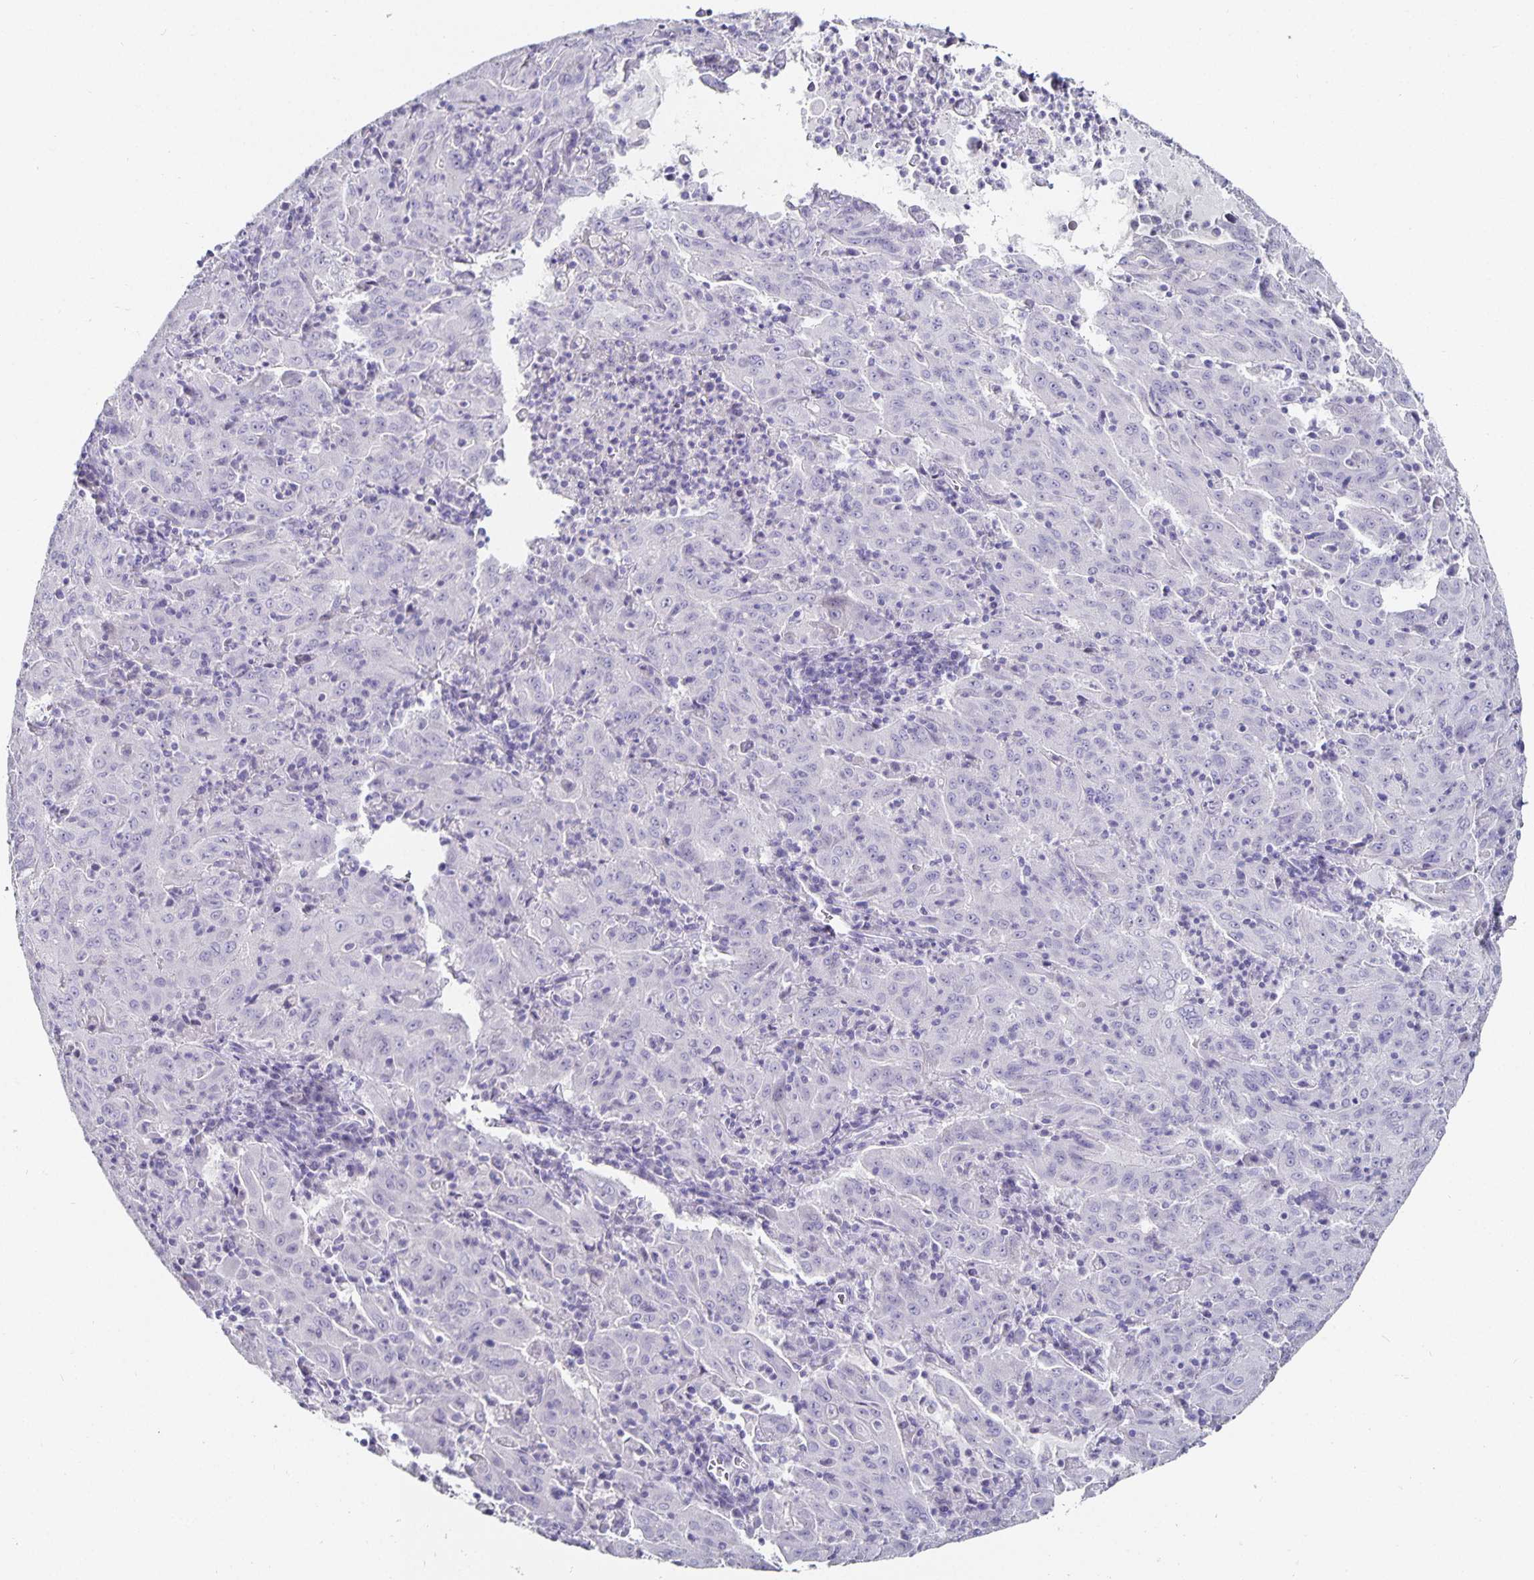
{"staining": {"intensity": "negative", "quantity": "none", "location": "none"}, "tissue": "pancreatic cancer", "cell_type": "Tumor cells", "image_type": "cancer", "snomed": [{"axis": "morphology", "description": "Adenocarcinoma, NOS"}, {"axis": "topography", "description": "Pancreas"}], "caption": "DAB immunohistochemical staining of human pancreatic cancer shows no significant positivity in tumor cells. (DAB immunohistochemistry (IHC), high magnification).", "gene": "CHGA", "patient": {"sex": "male", "age": 63}}